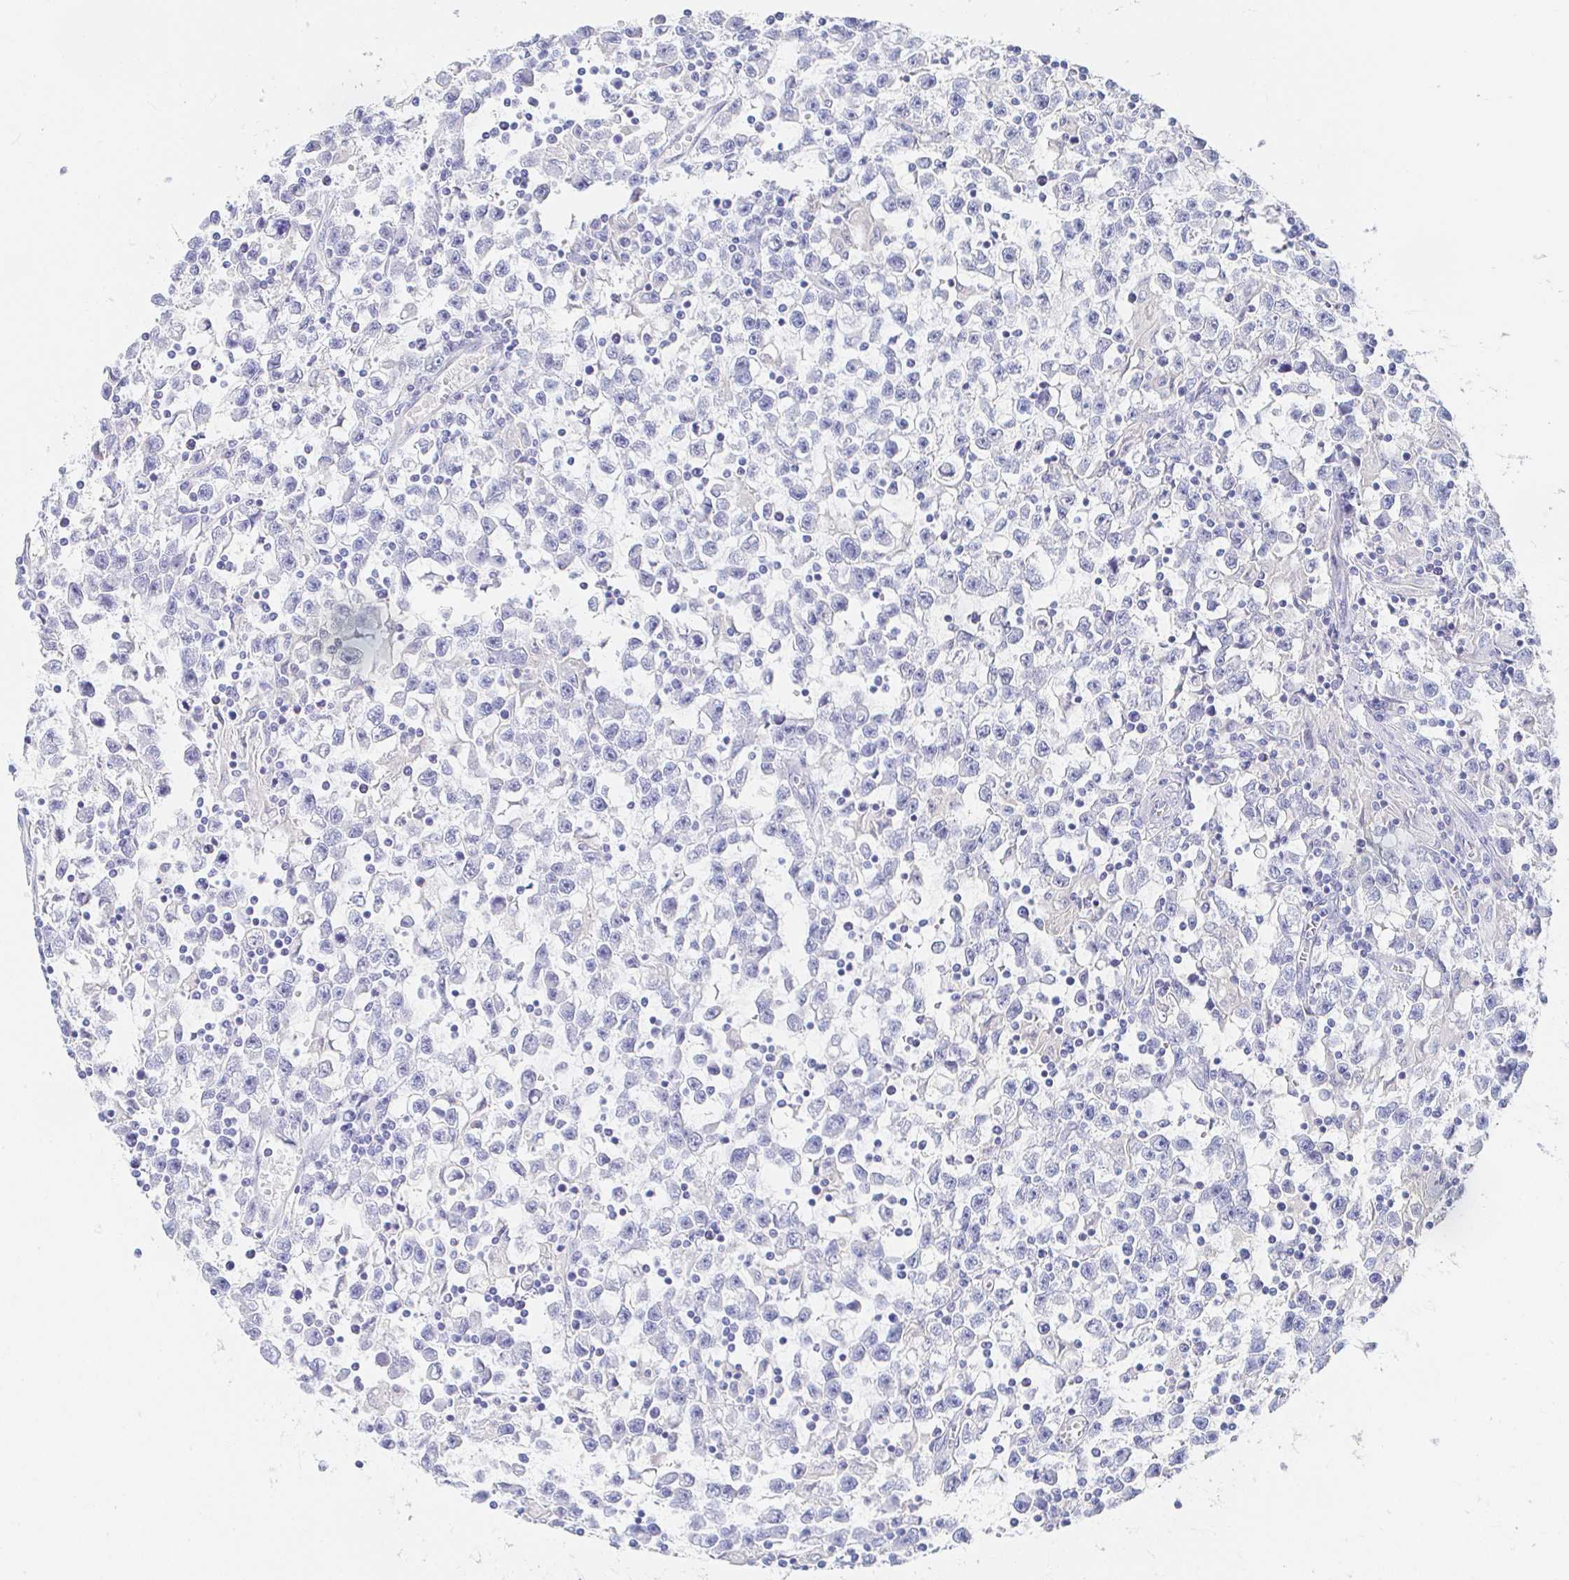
{"staining": {"intensity": "negative", "quantity": "none", "location": "none"}, "tissue": "testis cancer", "cell_type": "Tumor cells", "image_type": "cancer", "snomed": [{"axis": "morphology", "description": "Seminoma, NOS"}, {"axis": "topography", "description": "Testis"}], "caption": "Tumor cells are negative for brown protein staining in seminoma (testis).", "gene": "PDE6B", "patient": {"sex": "male", "age": 31}}